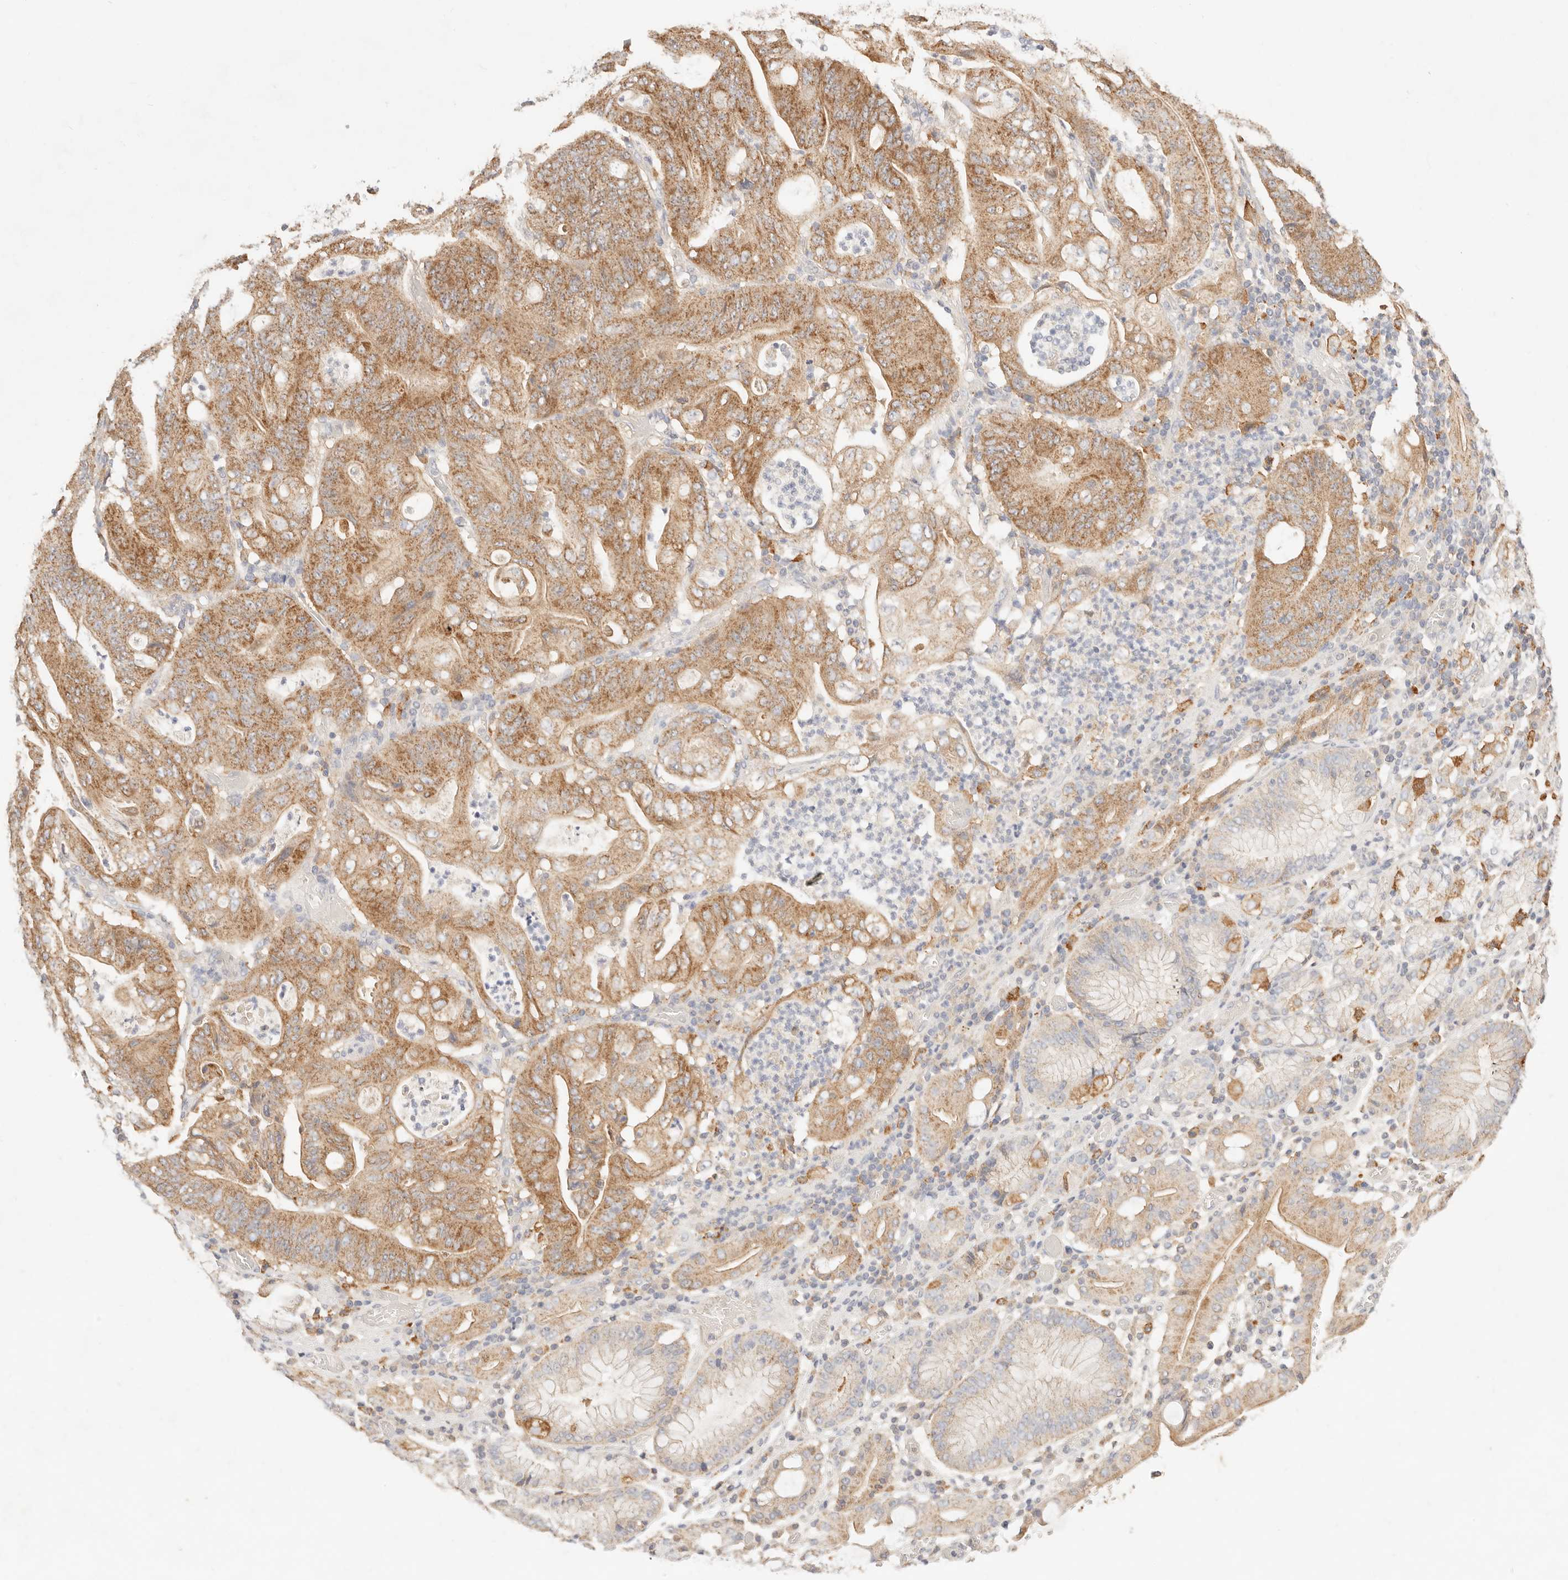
{"staining": {"intensity": "moderate", "quantity": ">75%", "location": "cytoplasmic/membranous"}, "tissue": "stomach cancer", "cell_type": "Tumor cells", "image_type": "cancer", "snomed": [{"axis": "morphology", "description": "Adenocarcinoma, NOS"}, {"axis": "topography", "description": "Stomach"}], "caption": "Immunohistochemical staining of stomach cancer (adenocarcinoma) displays moderate cytoplasmic/membranous protein positivity in approximately >75% of tumor cells.", "gene": "HK2", "patient": {"sex": "female", "age": 73}}